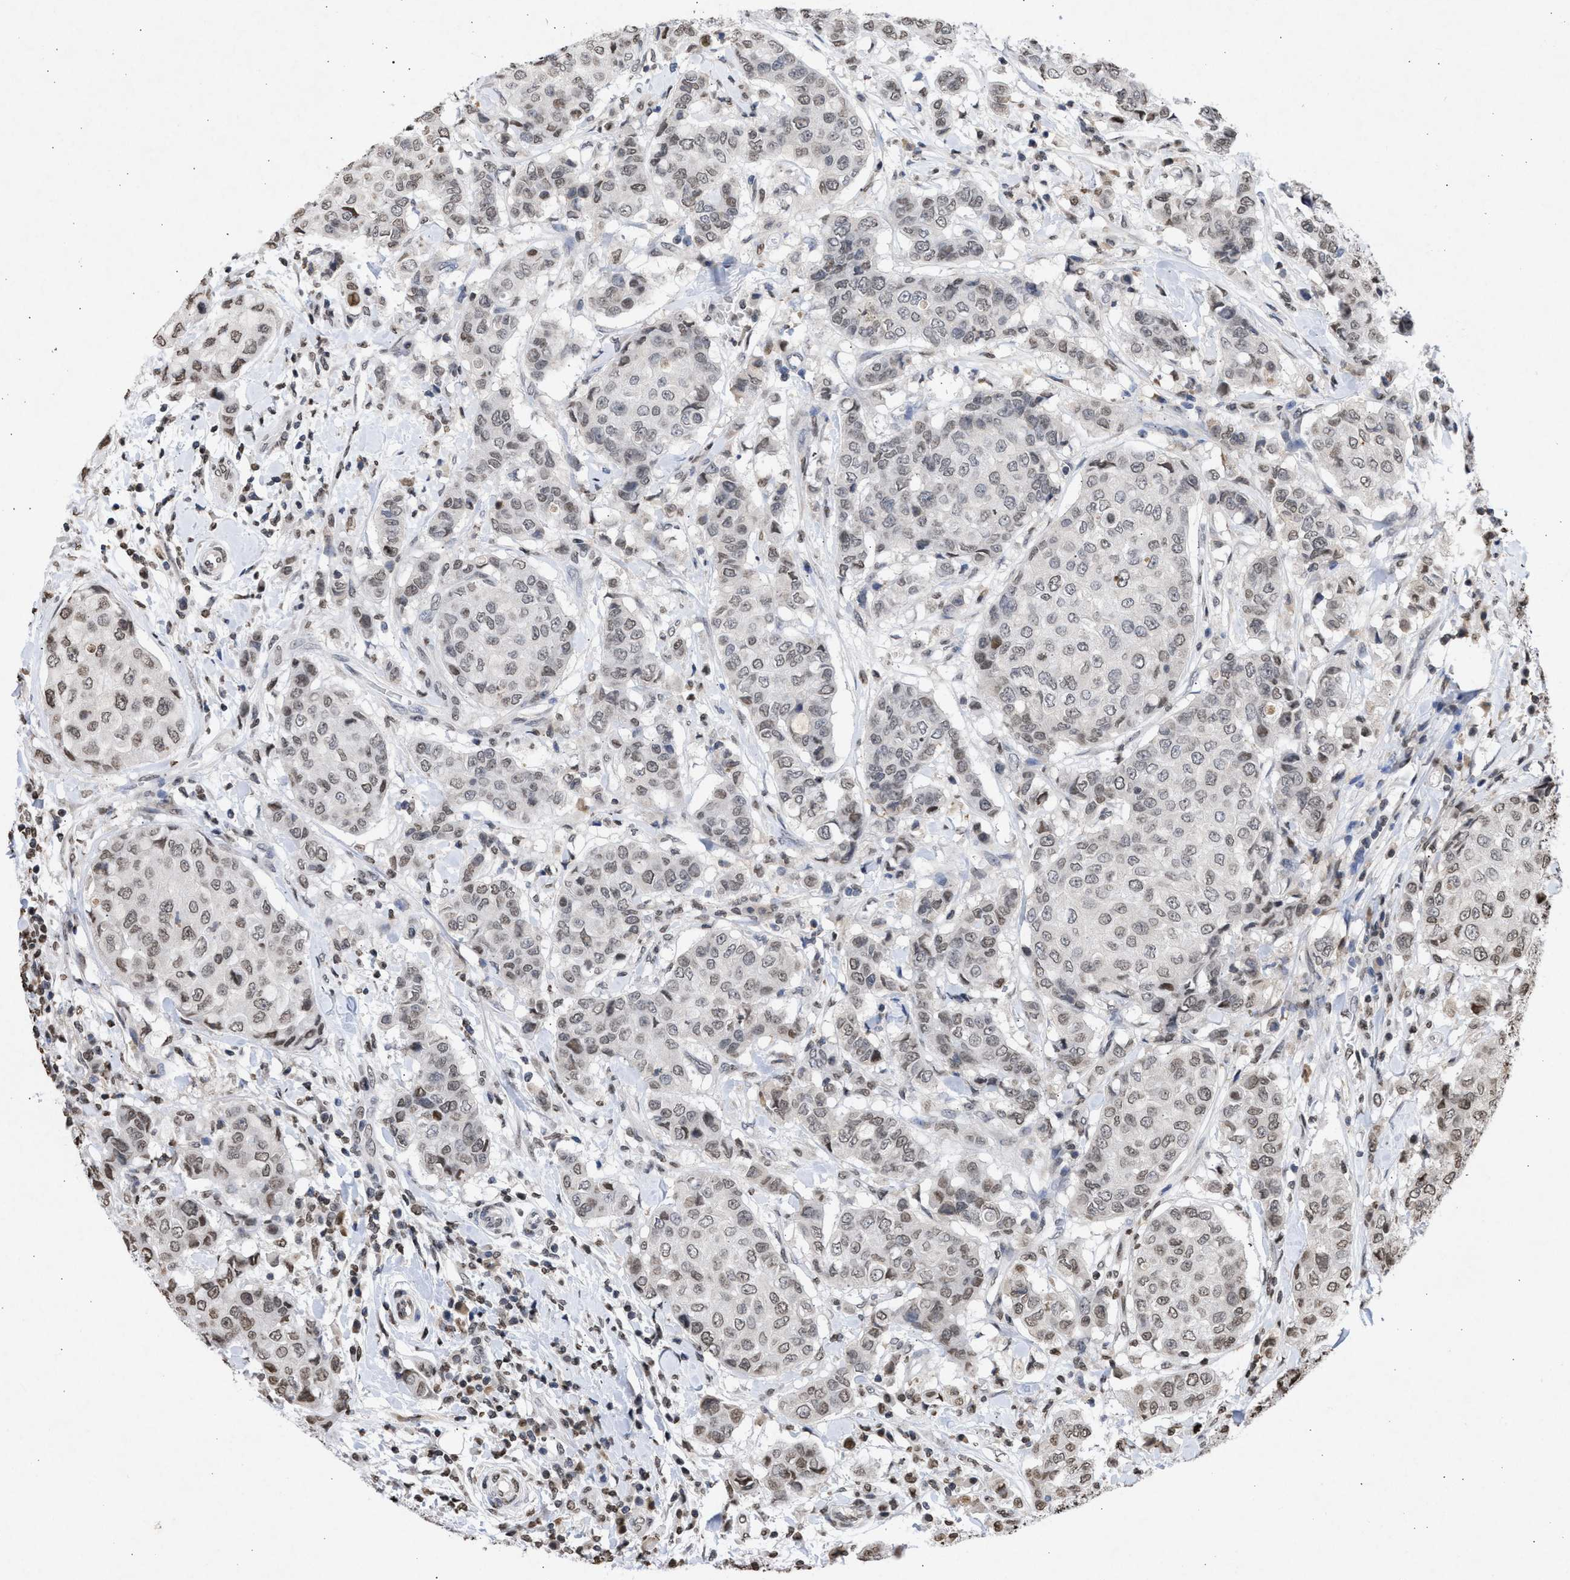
{"staining": {"intensity": "weak", "quantity": "25%-75%", "location": "nuclear"}, "tissue": "breast cancer", "cell_type": "Tumor cells", "image_type": "cancer", "snomed": [{"axis": "morphology", "description": "Duct carcinoma"}, {"axis": "topography", "description": "Breast"}], "caption": "Immunohistochemistry of breast cancer (intraductal carcinoma) displays low levels of weak nuclear expression in about 25%-75% of tumor cells. Immunohistochemistry stains the protein in brown and the nuclei are stained blue.", "gene": "NUP35", "patient": {"sex": "female", "age": 27}}